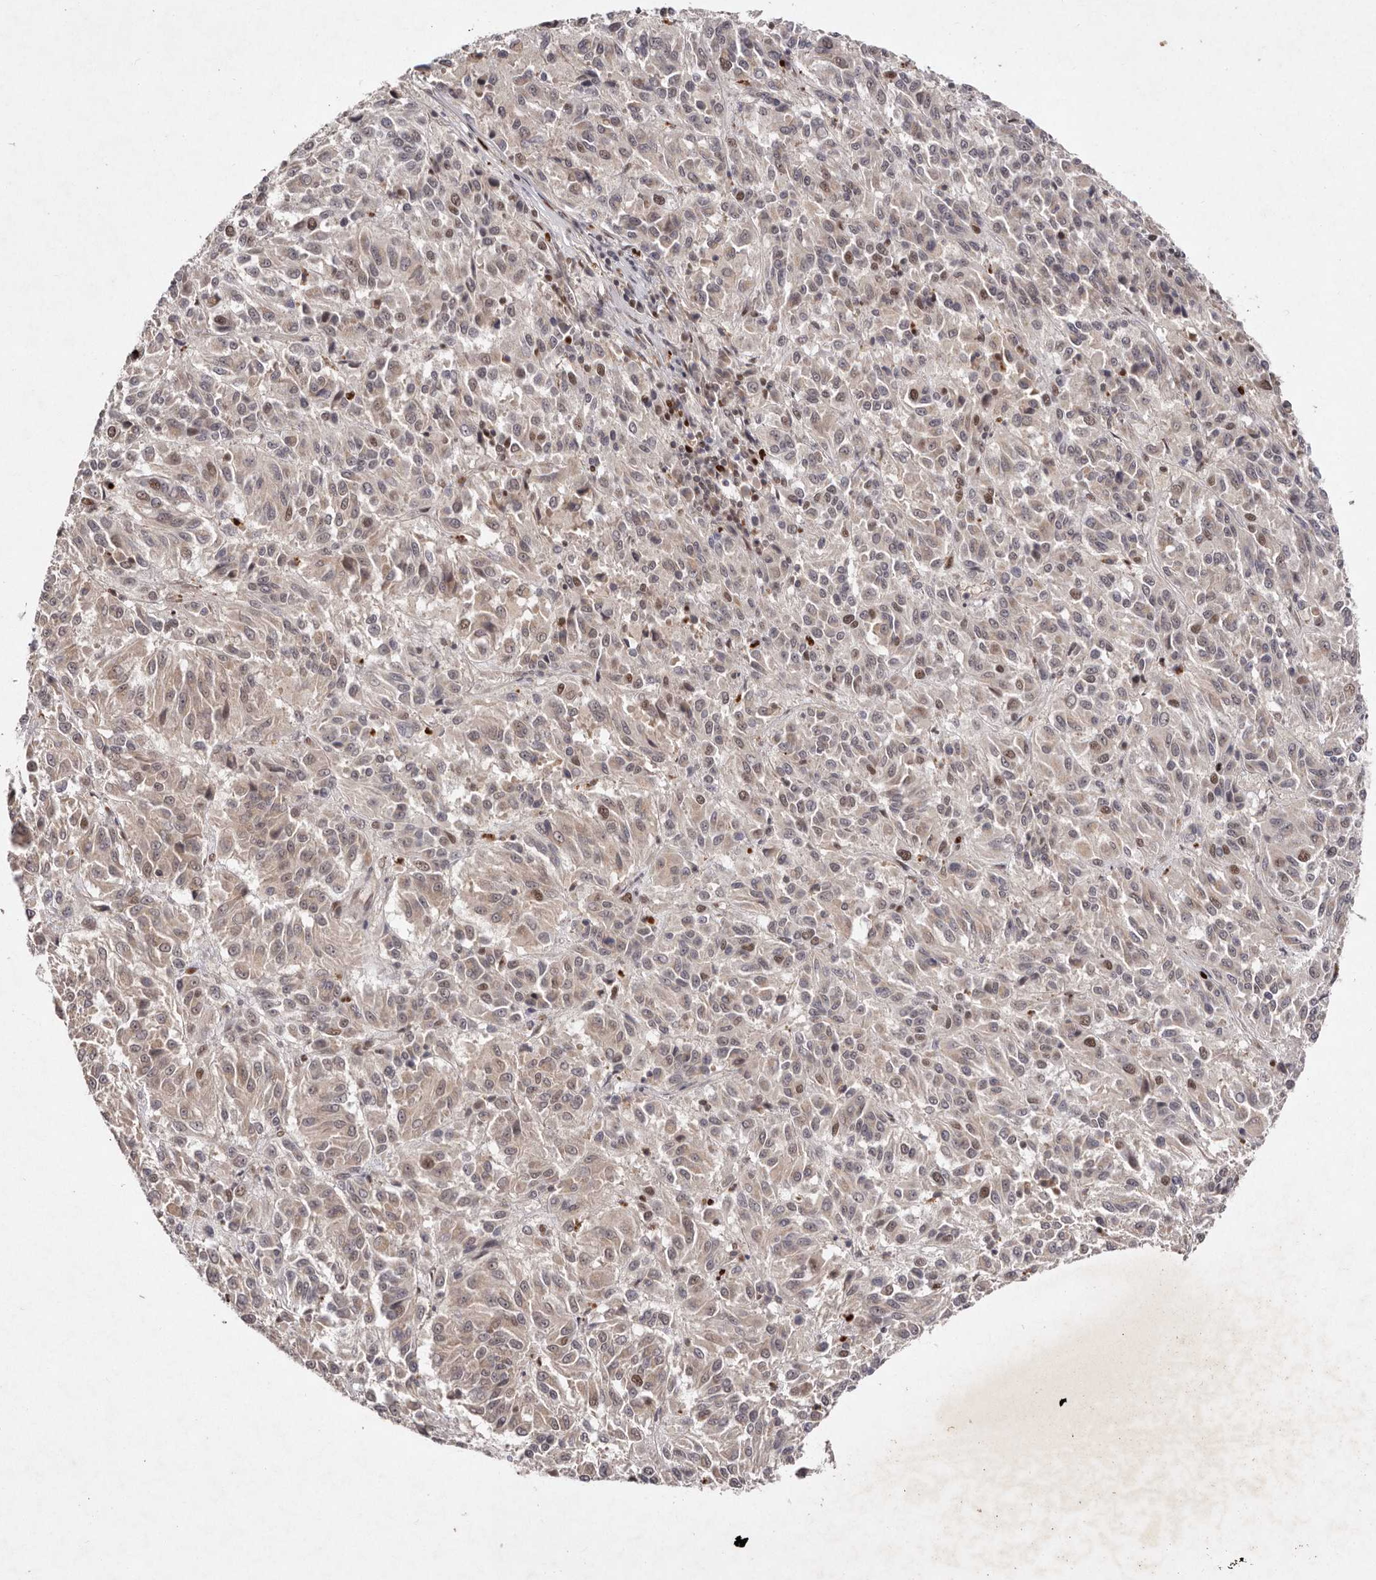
{"staining": {"intensity": "negative", "quantity": "none", "location": "none"}, "tissue": "melanoma", "cell_type": "Tumor cells", "image_type": "cancer", "snomed": [{"axis": "morphology", "description": "Malignant melanoma, Metastatic site"}, {"axis": "topography", "description": "Lung"}], "caption": "Micrograph shows no significant protein staining in tumor cells of melanoma.", "gene": "KLF7", "patient": {"sex": "male", "age": 64}}